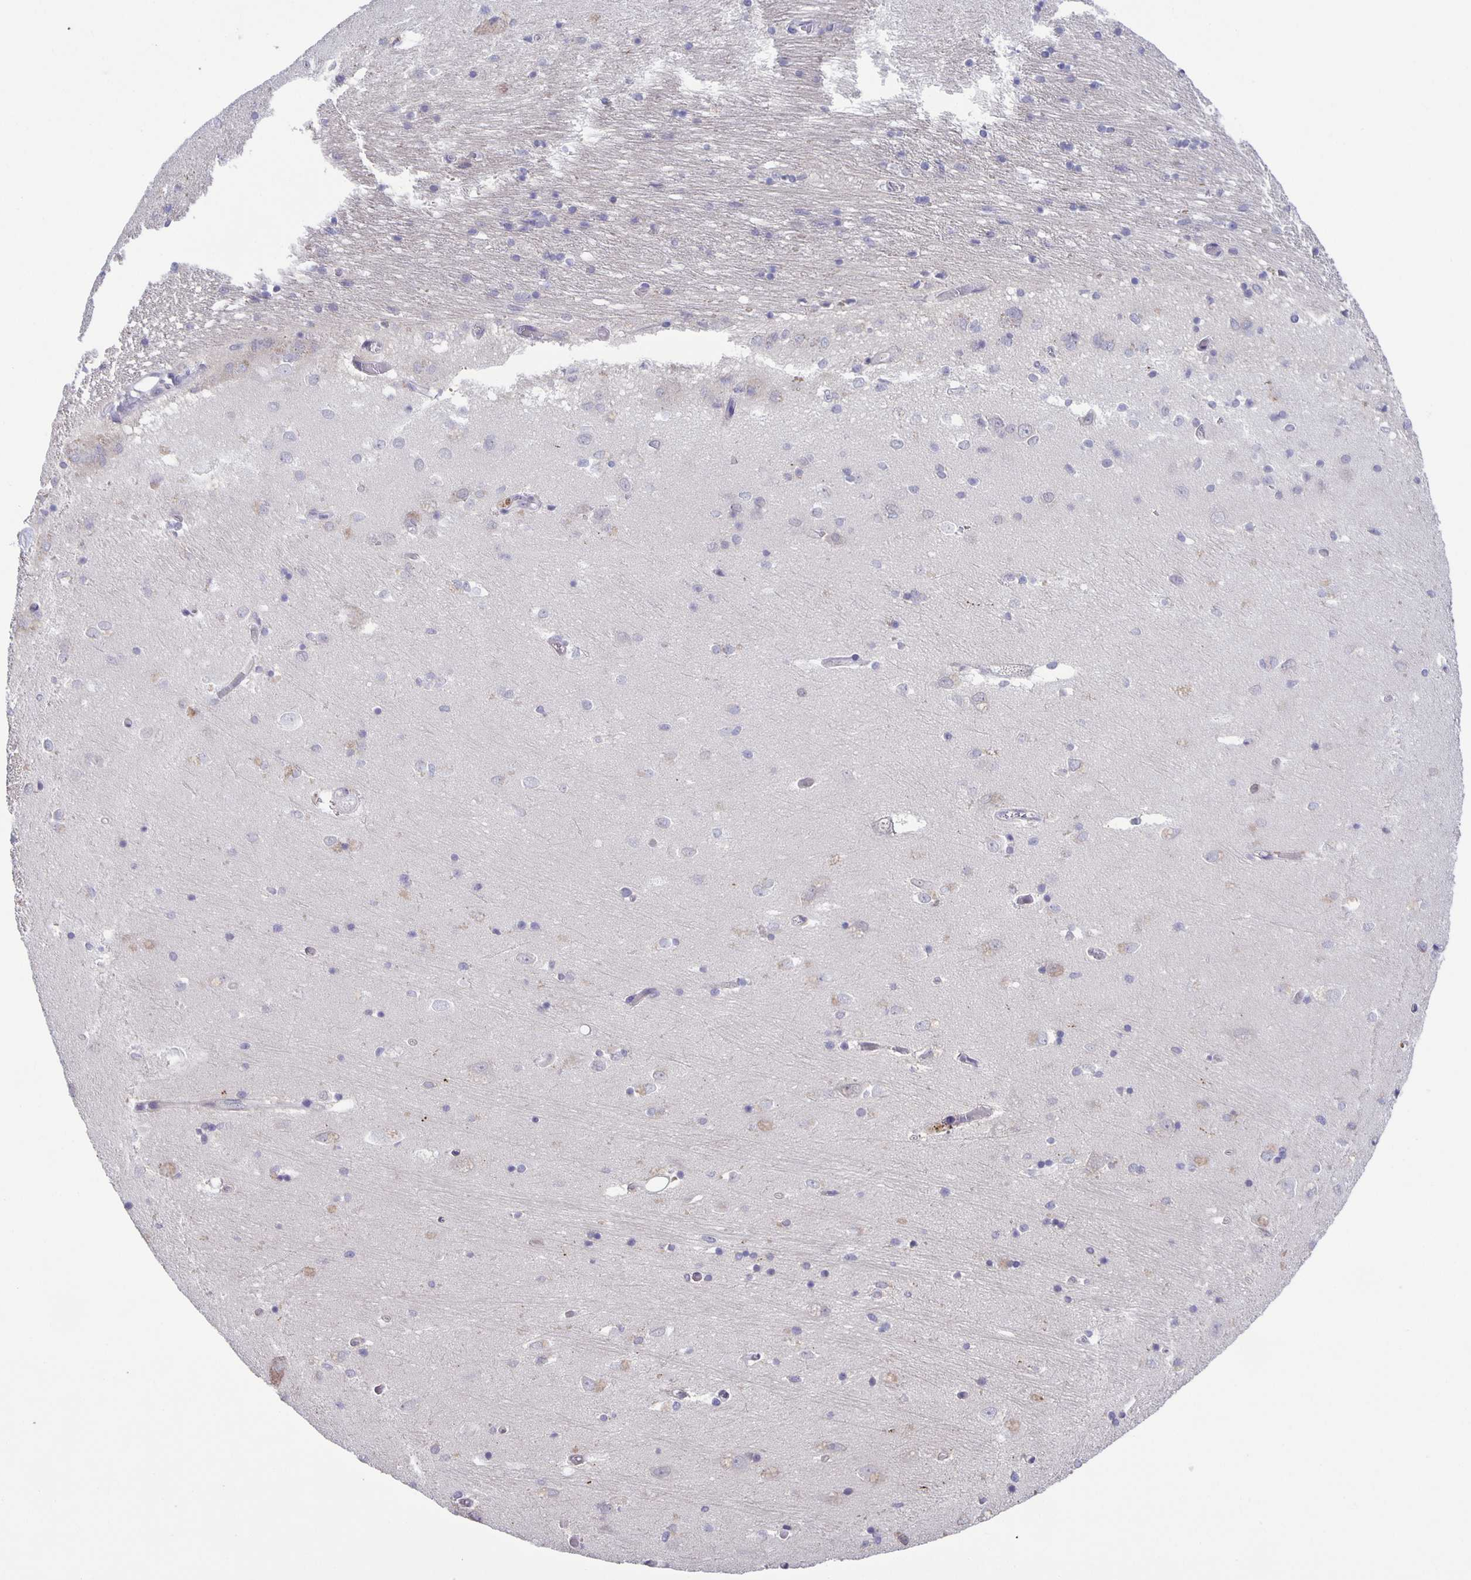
{"staining": {"intensity": "negative", "quantity": "none", "location": "none"}, "tissue": "caudate", "cell_type": "Glial cells", "image_type": "normal", "snomed": [{"axis": "morphology", "description": "Normal tissue, NOS"}, {"axis": "topography", "description": "Lateral ventricle wall"}, {"axis": "topography", "description": "Hippocampus"}], "caption": "Immunohistochemistry (IHC) micrograph of benign caudate stained for a protein (brown), which shows no staining in glial cells.", "gene": "PTPN3", "patient": {"sex": "female", "age": 63}}